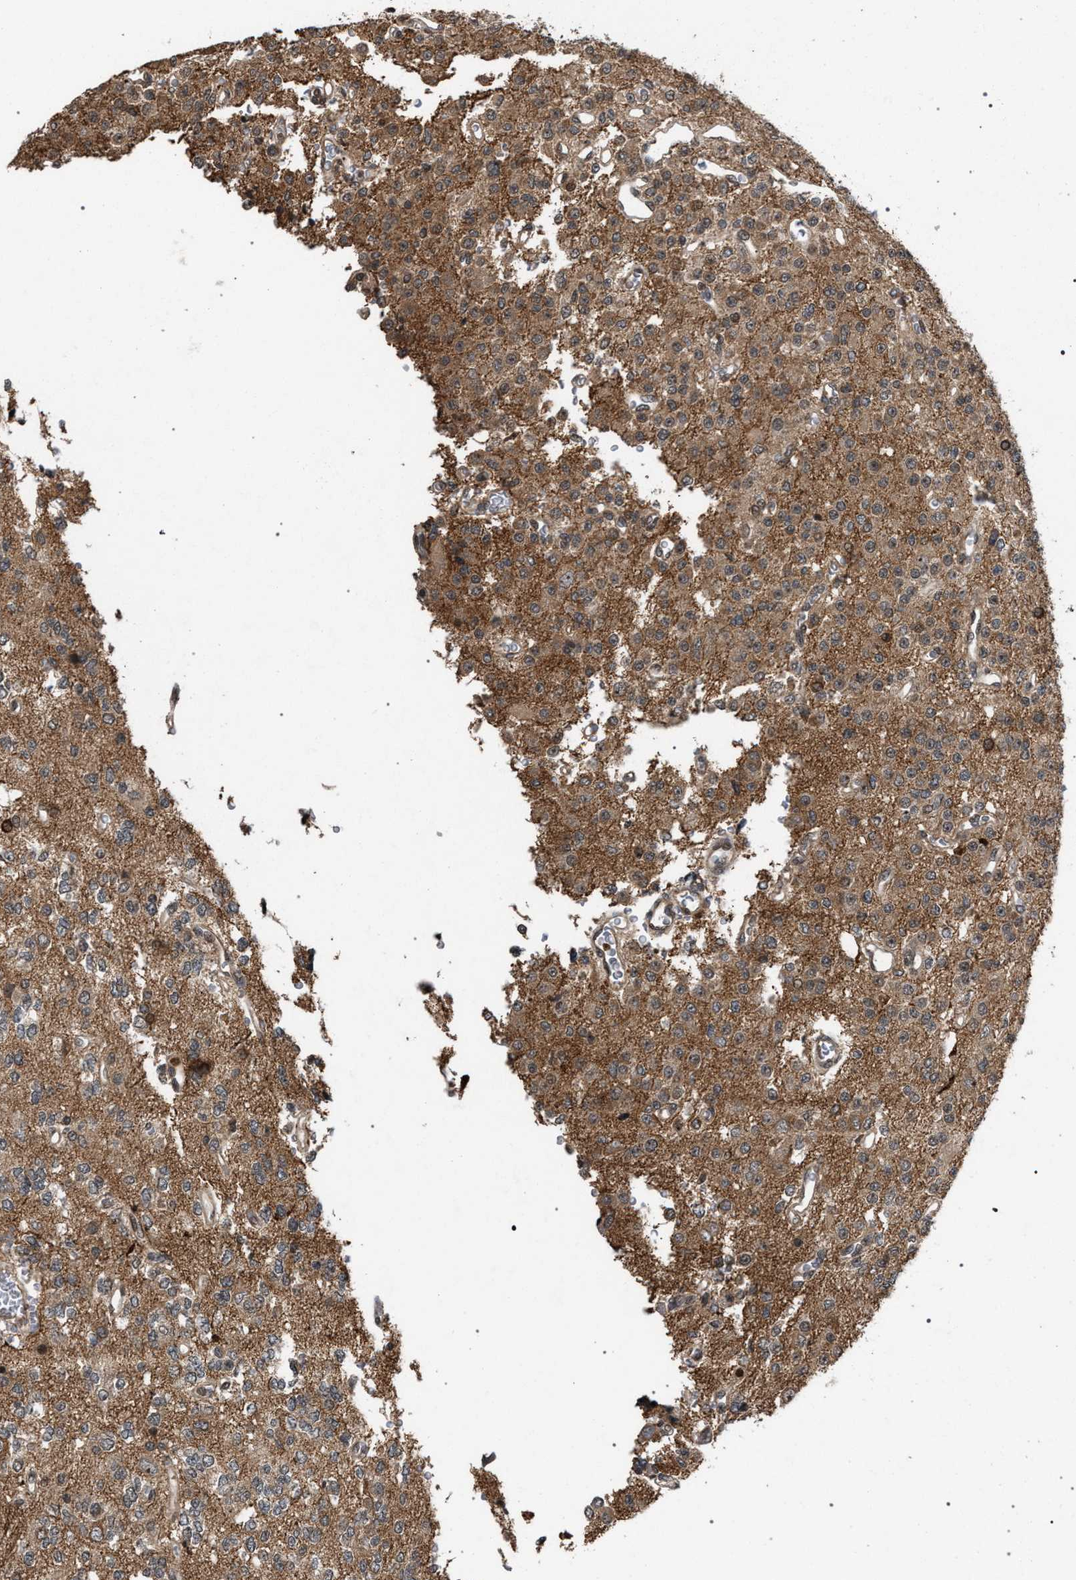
{"staining": {"intensity": "moderate", "quantity": ">75%", "location": "cytoplasmic/membranous"}, "tissue": "glioma", "cell_type": "Tumor cells", "image_type": "cancer", "snomed": [{"axis": "morphology", "description": "Glioma, malignant, Low grade"}, {"axis": "topography", "description": "Brain"}], "caption": "Immunohistochemistry micrograph of glioma stained for a protein (brown), which demonstrates medium levels of moderate cytoplasmic/membranous staining in about >75% of tumor cells.", "gene": "IRAK4", "patient": {"sex": "male", "age": 38}}